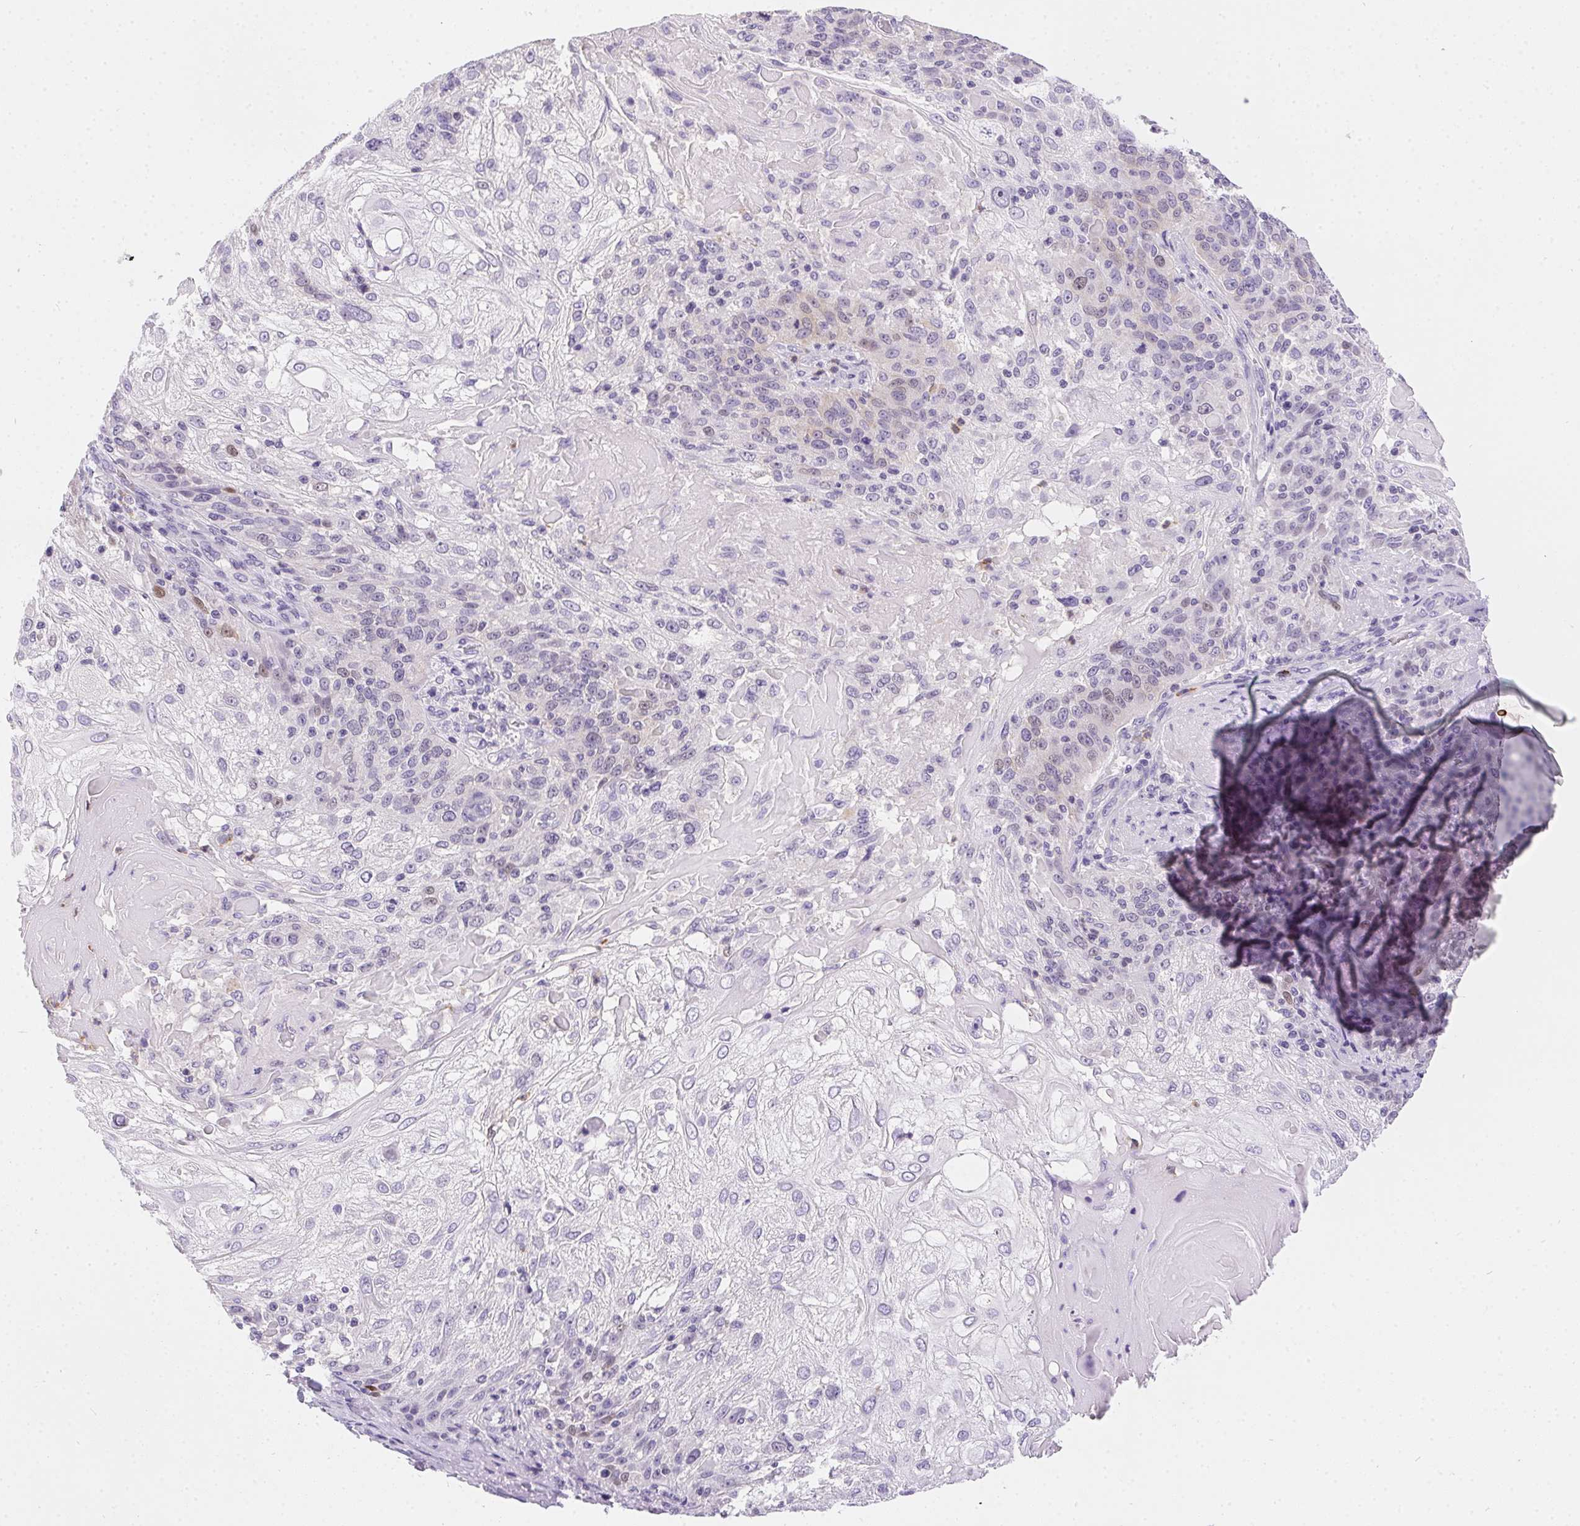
{"staining": {"intensity": "negative", "quantity": "none", "location": "none"}, "tissue": "skin cancer", "cell_type": "Tumor cells", "image_type": "cancer", "snomed": [{"axis": "morphology", "description": "Normal tissue, NOS"}, {"axis": "morphology", "description": "Squamous cell carcinoma, NOS"}, {"axis": "topography", "description": "Skin"}], "caption": "There is no significant positivity in tumor cells of skin cancer.", "gene": "SSTR4", "patient": {"sex": "female", "age": 83}}